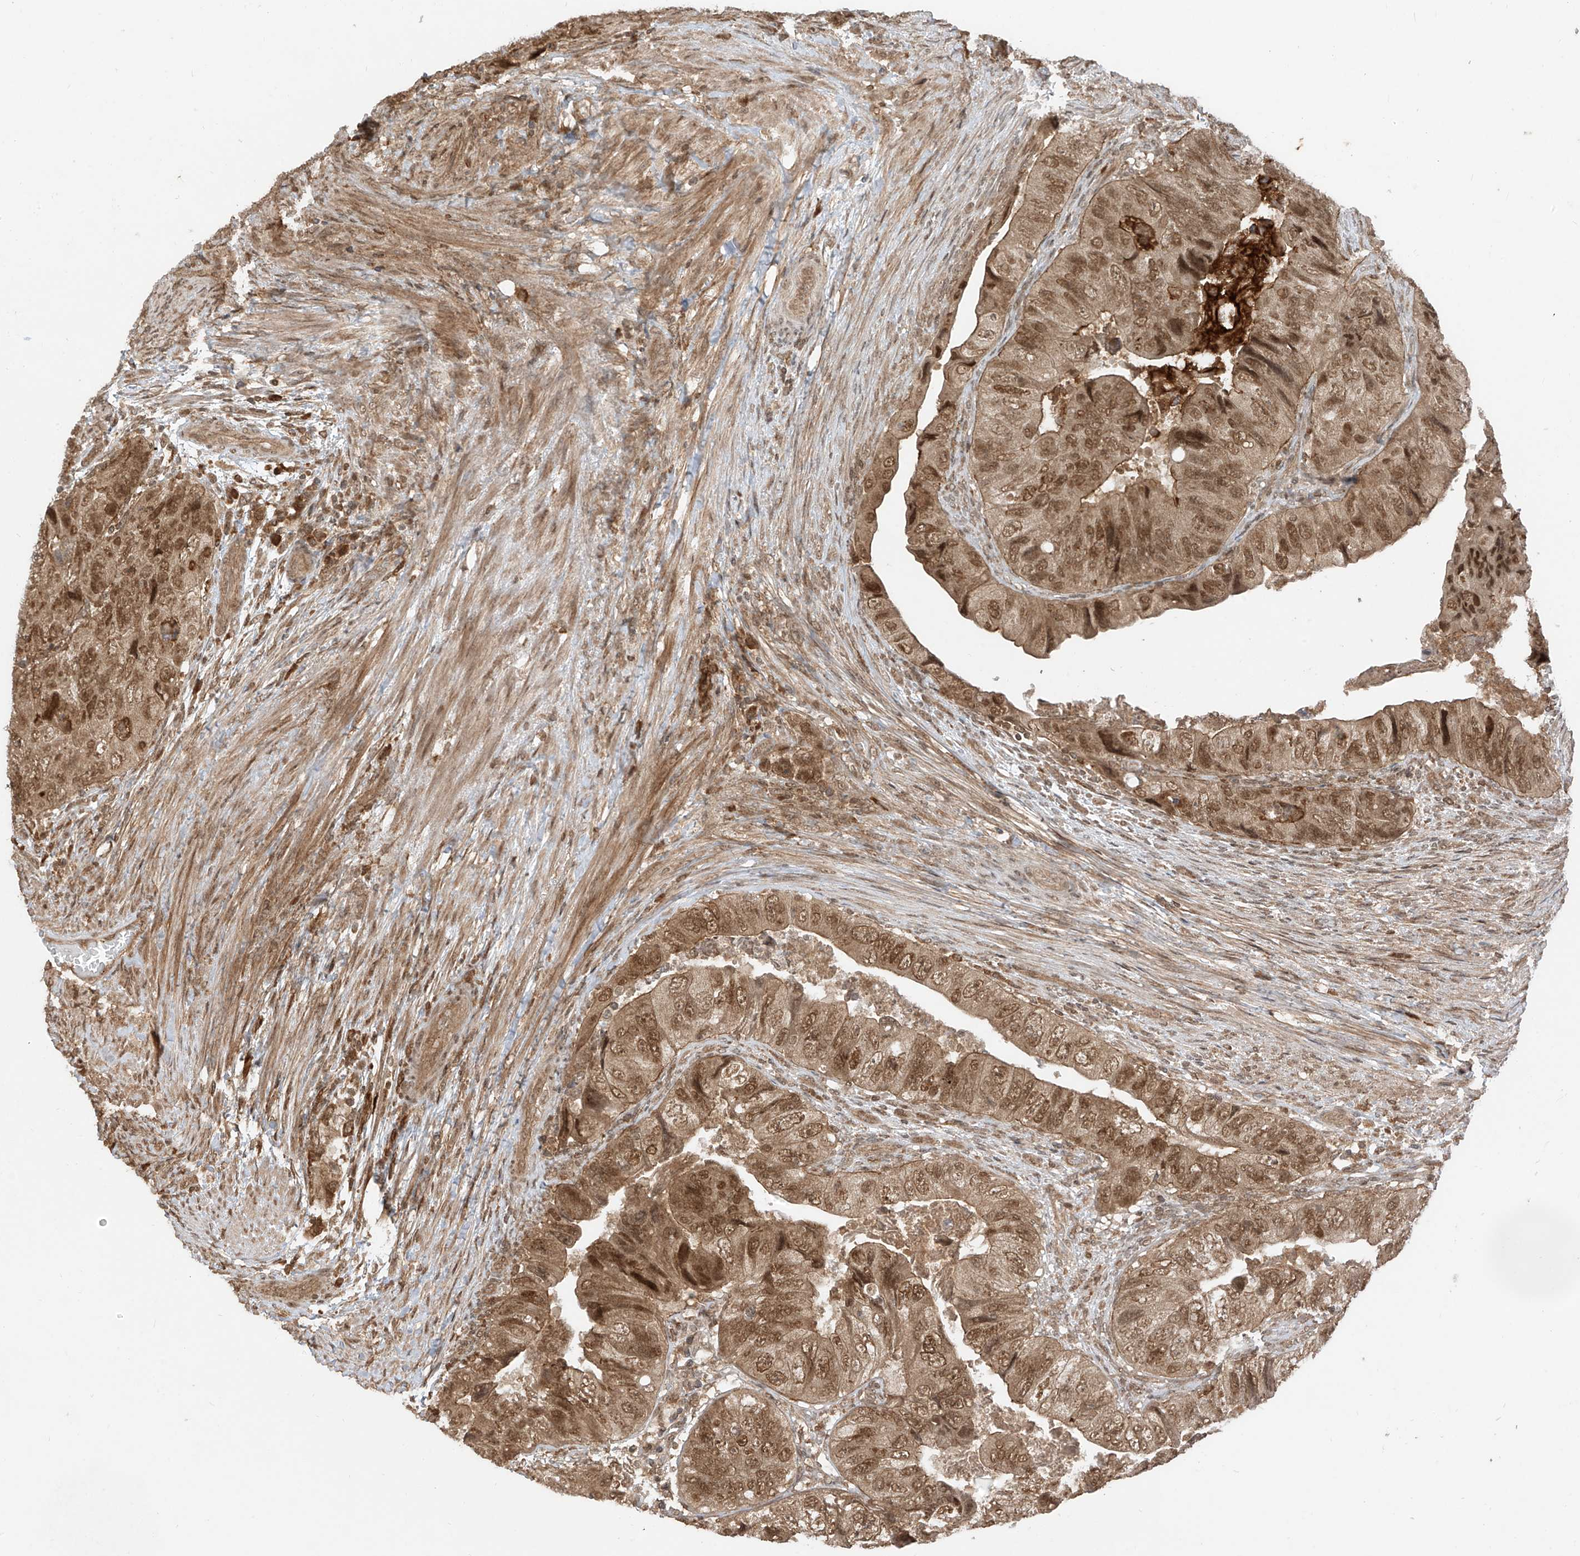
{"staining": {"intensity": "moderate", "quantity": ">75%", "location": "cytoplasmic/membranous,nuclear"}, "tissue": "colorectal cancer", "cell_type": "Tumor cells", "image_type": "cancer", "snomed": [{"axis": "morphology", "description": "Adenocarcinoma, NOS"}, {"axis": "topography", "description": "Rectum"}], "caption": "Protein expression analysis of human colorectal cancer reveals moderate cytoplasmic/membranous and nuclear staining in approximately >75% of tumor cells.", "gene": "LCOR", "patient": {"sex": "male", "age": 63}}